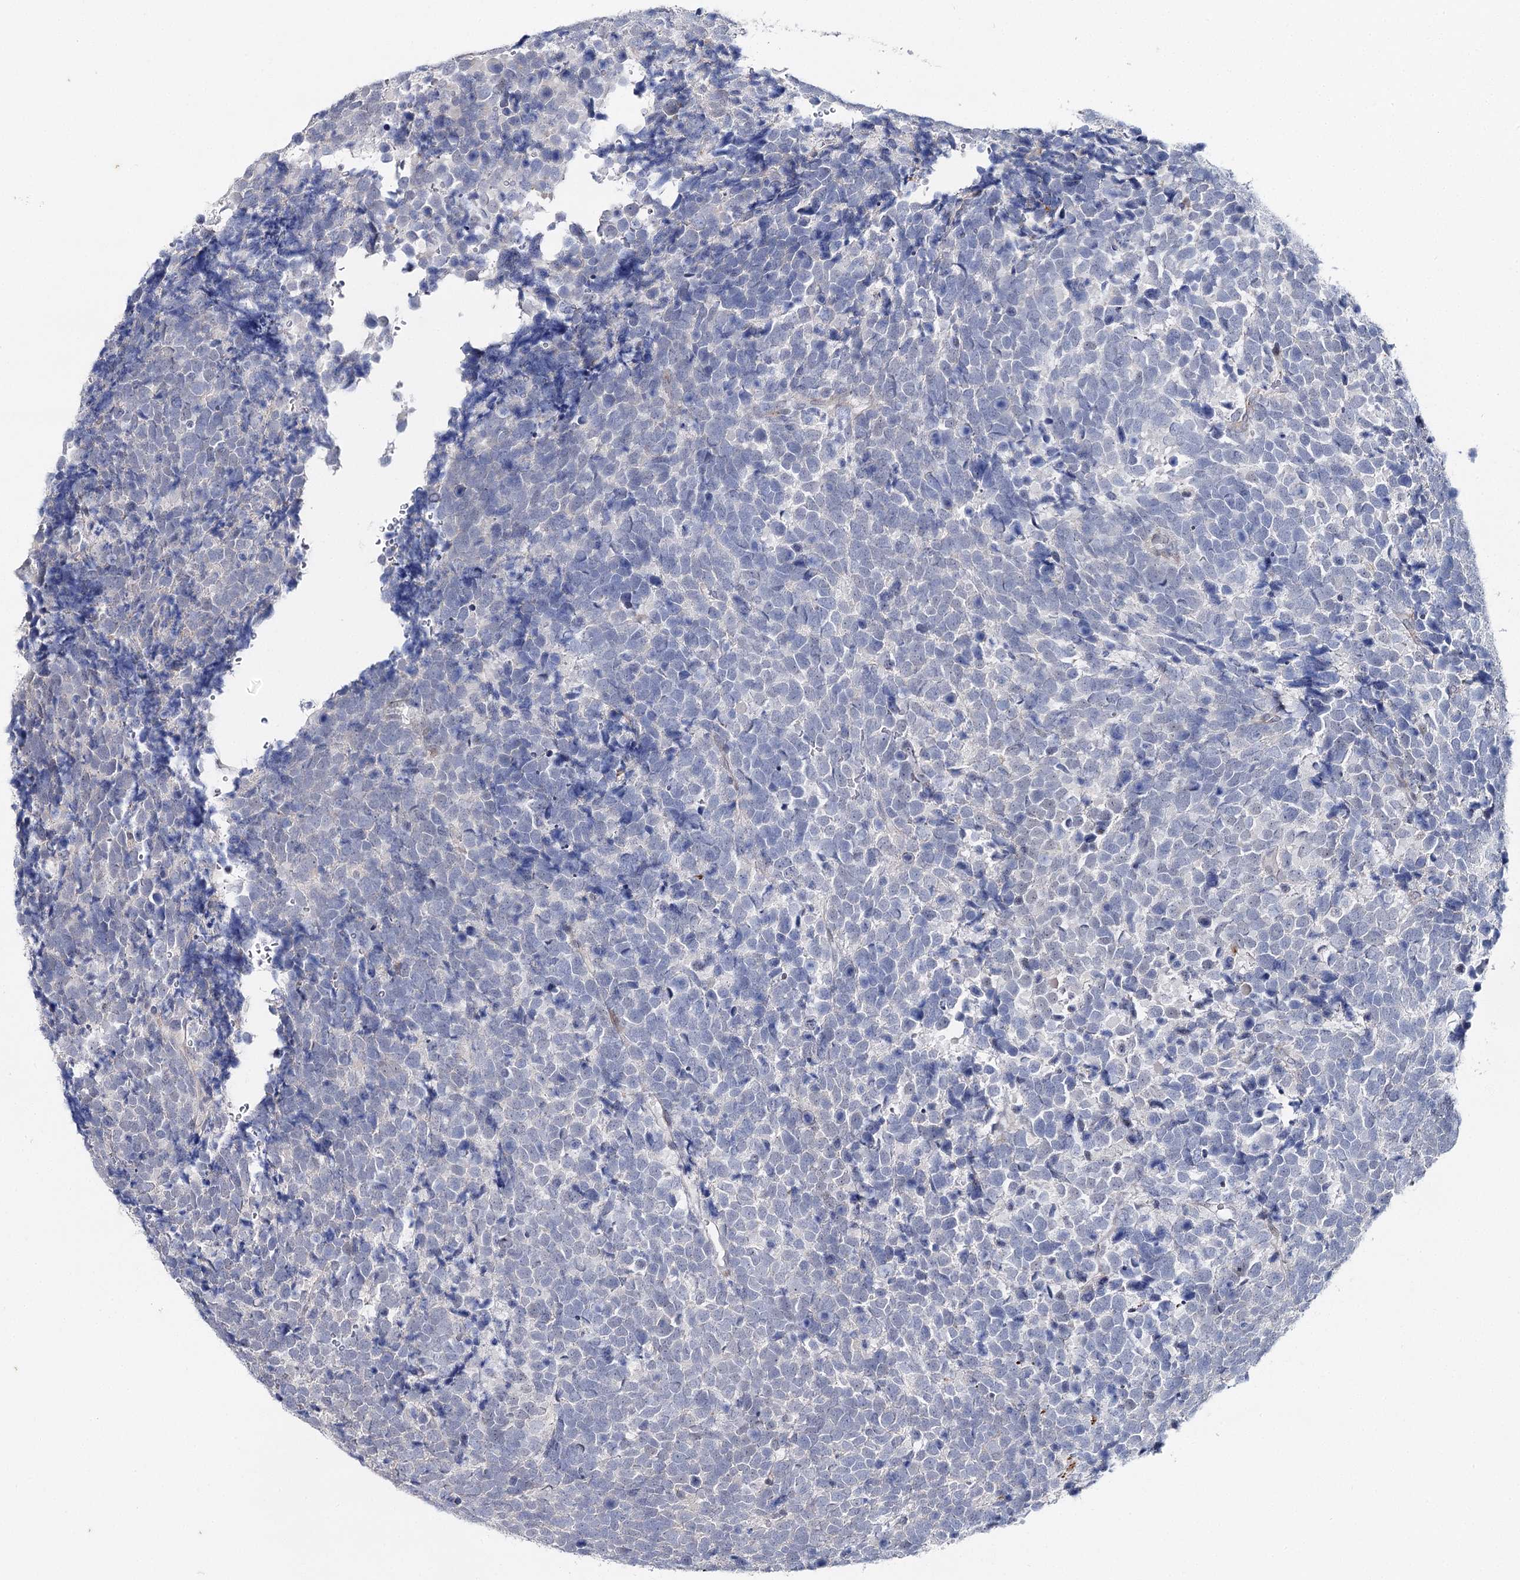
{"staining": {"intensity": "negative", "quantity": "none", "location": "none"}, "tissue": "urothelial cancer", "cell_type": "Tumor cells", "image_type": "cancer", "snomed": [{"axis": "morphology", "description": "Urothelial carcinoma, High grade"}, {"axis": "topography", "description": "Urinary bladder"}], "caption": "Immunohistochemical staining of urothelial cancer displays no significant staining in tumor cells.", "gene": "AGXT2", "patient": {"sex": "female", "age": 82}}